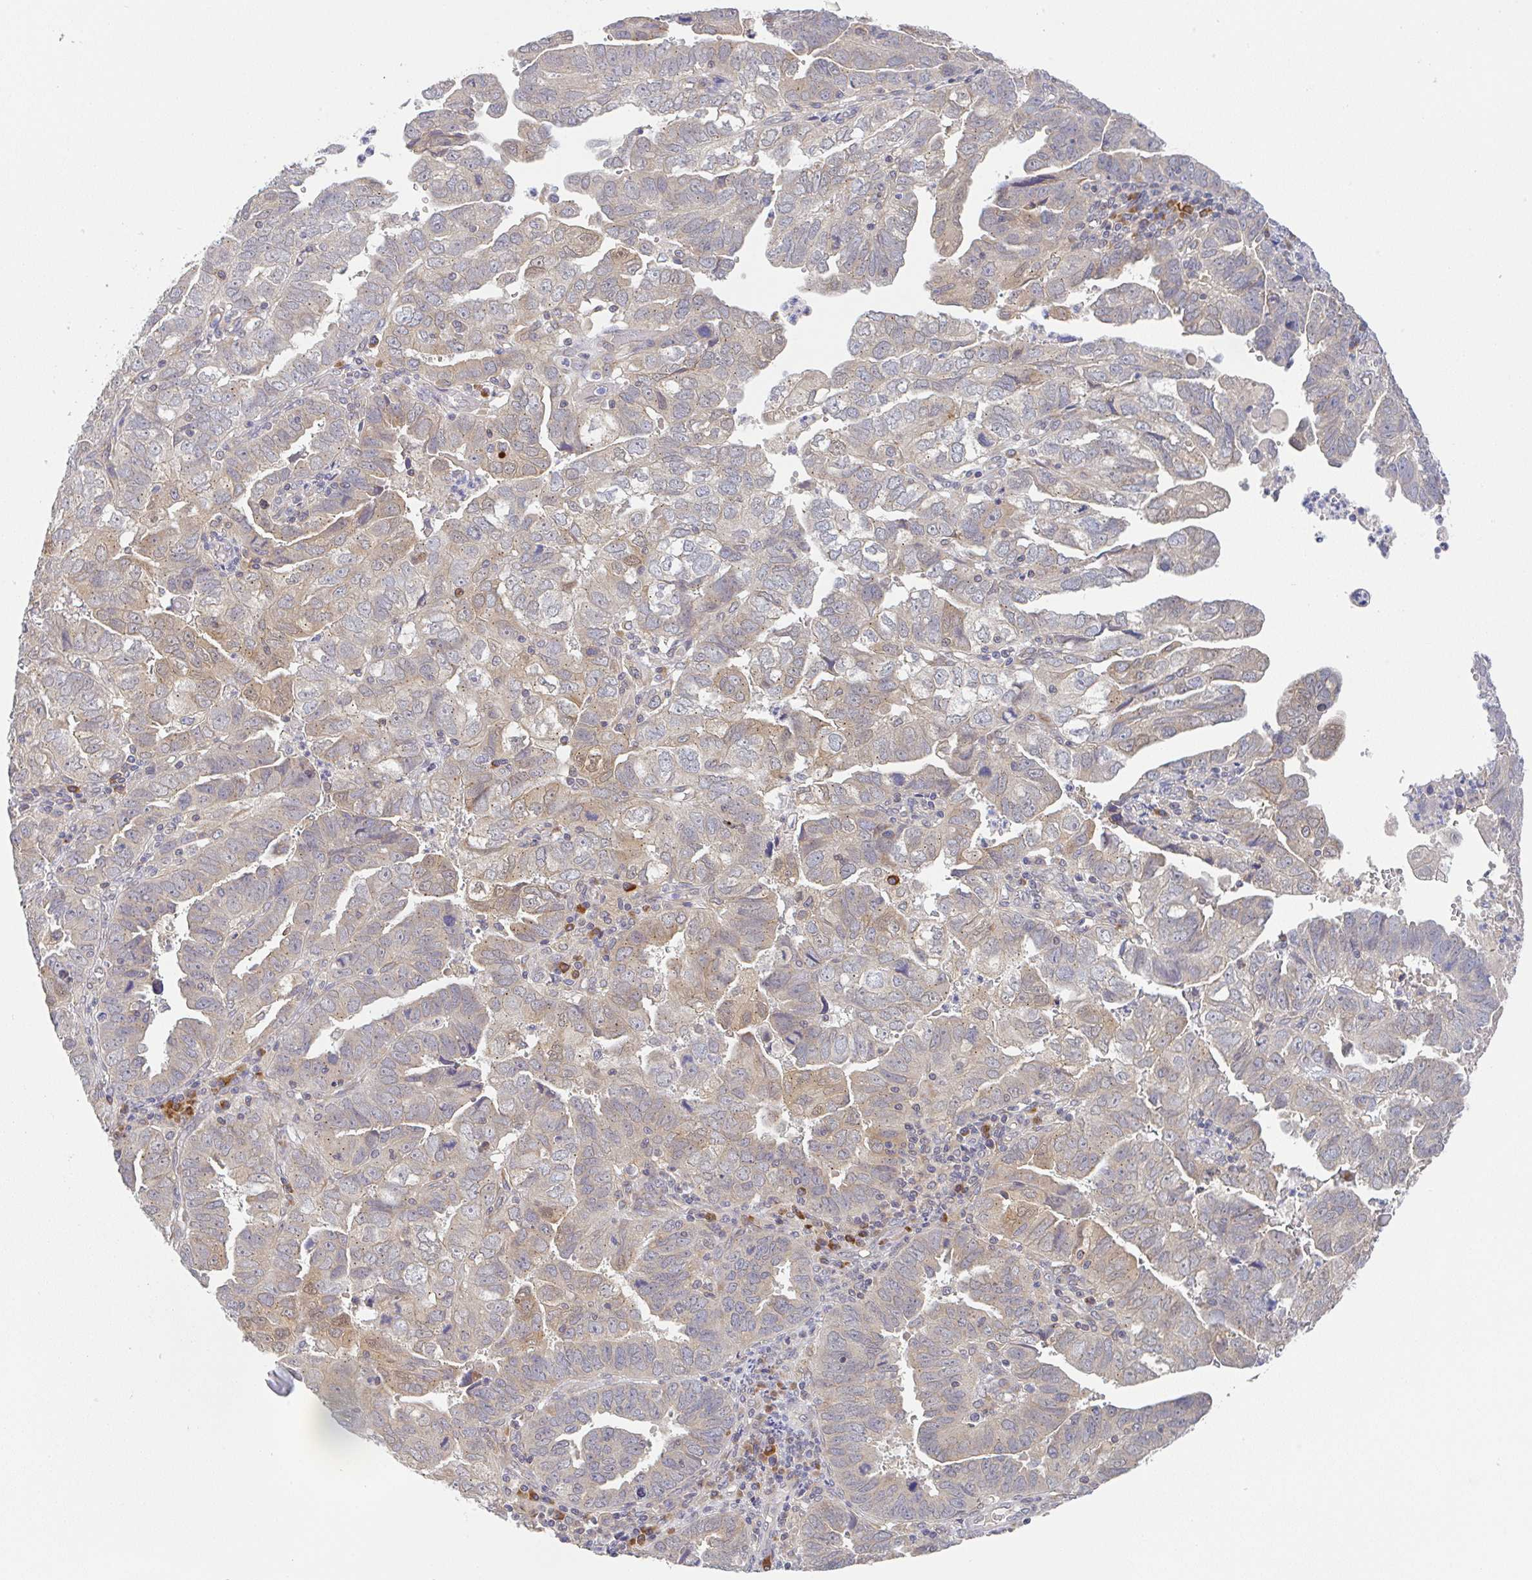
{"staining": {"intensity": "moderate", "quantity": "<25%", "location": "cytoplasmic/membranous"}, "tissue": "endometrial cancer", "cell_type": "Tumor cells", "image_type": "cancer", "snomed": [{"axis": "morphology", "description": "Adenocarcinoma, NOS"}, {"axis": "topography", "description": "Uterus"}], "caption": "Human endometrial cancer (adenocarcinoma) stained for a protein (brown) reveals moderate cytoplasmic/membranous positive expression in approximately <25% of tumor cells.", "gene": "DERL2", "patient": {"sex": "female", "age": 62}}